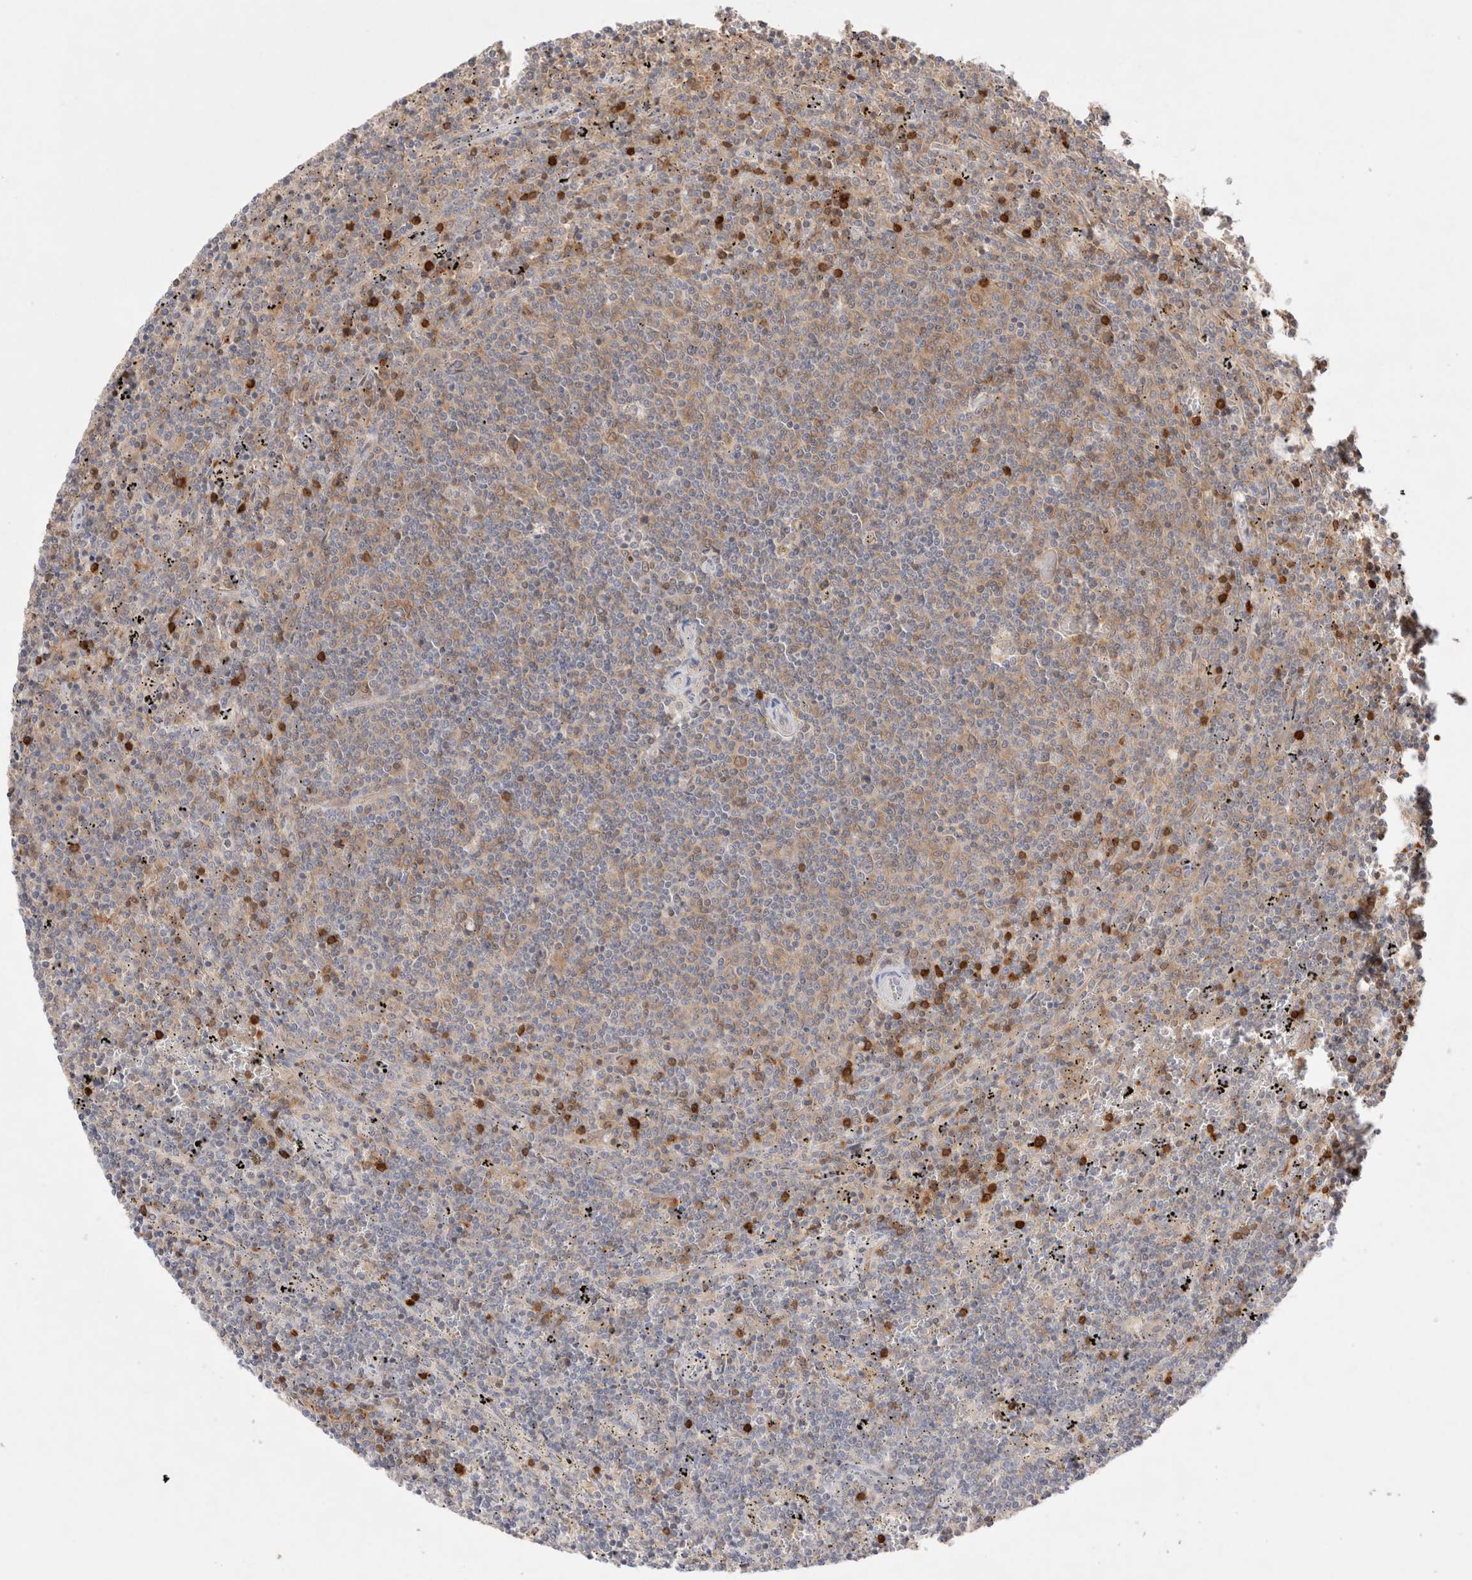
{"staining": {"intensity": "weak", "quantity": "<25%", "location": "cytoplasmic/membranous"}, "tissue": "lymphoma", "cell_type": "Tumor cells", "image_type": "cancer", "snomed": [{"axis": "morphology", "description": "Malignant lymphoma, non-Hodgkin's type, Low grade"}, {"axis": "topography", "description": "Spleen"}], "caption": "DAB immunohistochemical staining of malignant lymphoma, non-Hodgkin's type (low-grade) exhibits no significant expression in tumor cells.", "gene": "STARD10", "patient": {"sex": "female", "age": 50}}